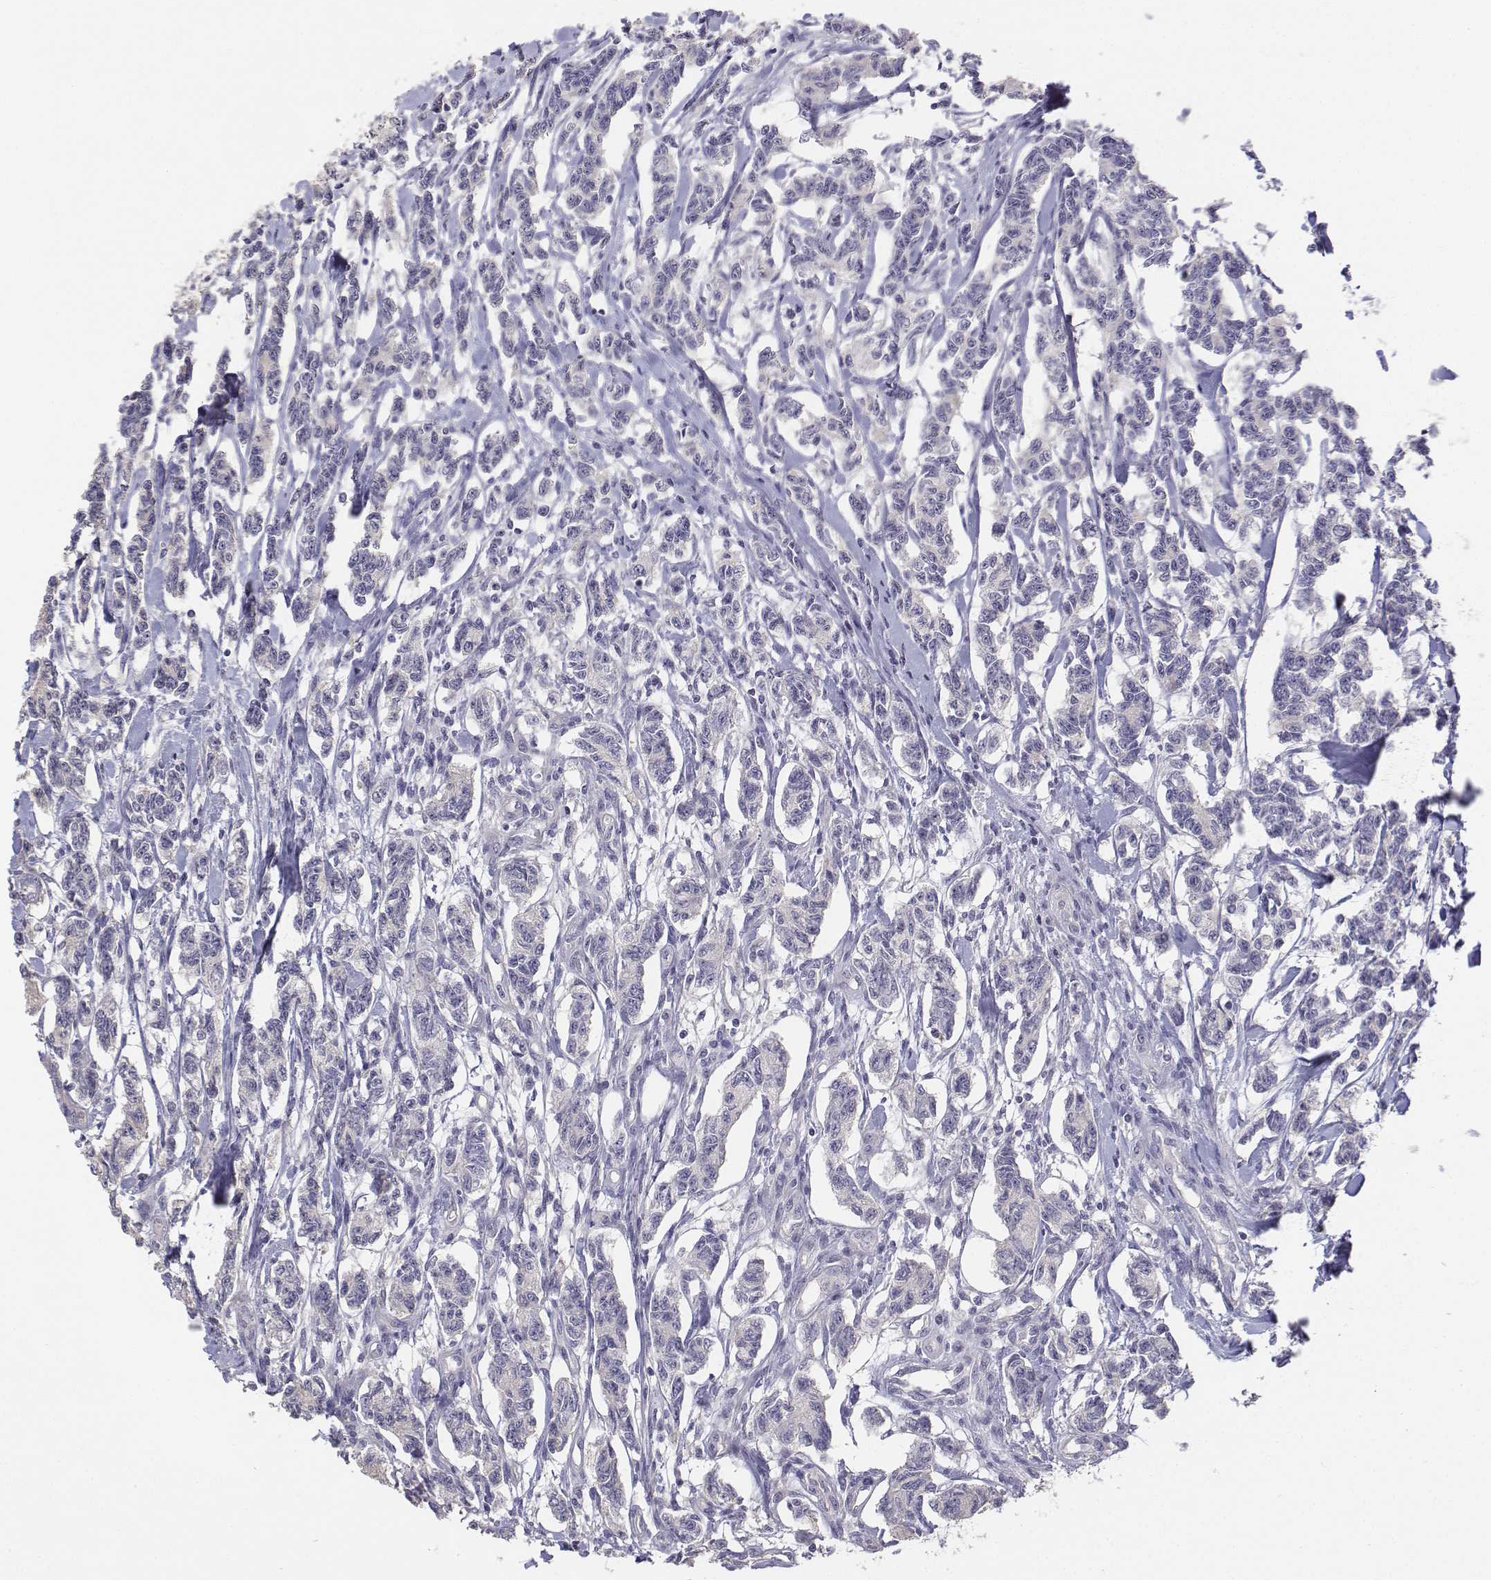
{"staining": {"intensity": "negative", "quantity": "none", "location": "none"}, "tissue": "carcinoid", "cell_type": "Tumor cells", "image_type": "cancer", "snomed": [{"axis": "morphology", "description": "Carcinoid, malignant, NOS"}, {"axis": "topography", "description": "Kidney"}], "caption": "Immunohistochemistry micrograph of neoplastic tissue: human carcinoid (malignant) stained with DAB (3,3'-diaminobenzidine) demonstrates no significant protein expression in tumor cells.", "gene": "LGSN", "patient": {"sex": "female", "age": 41}}